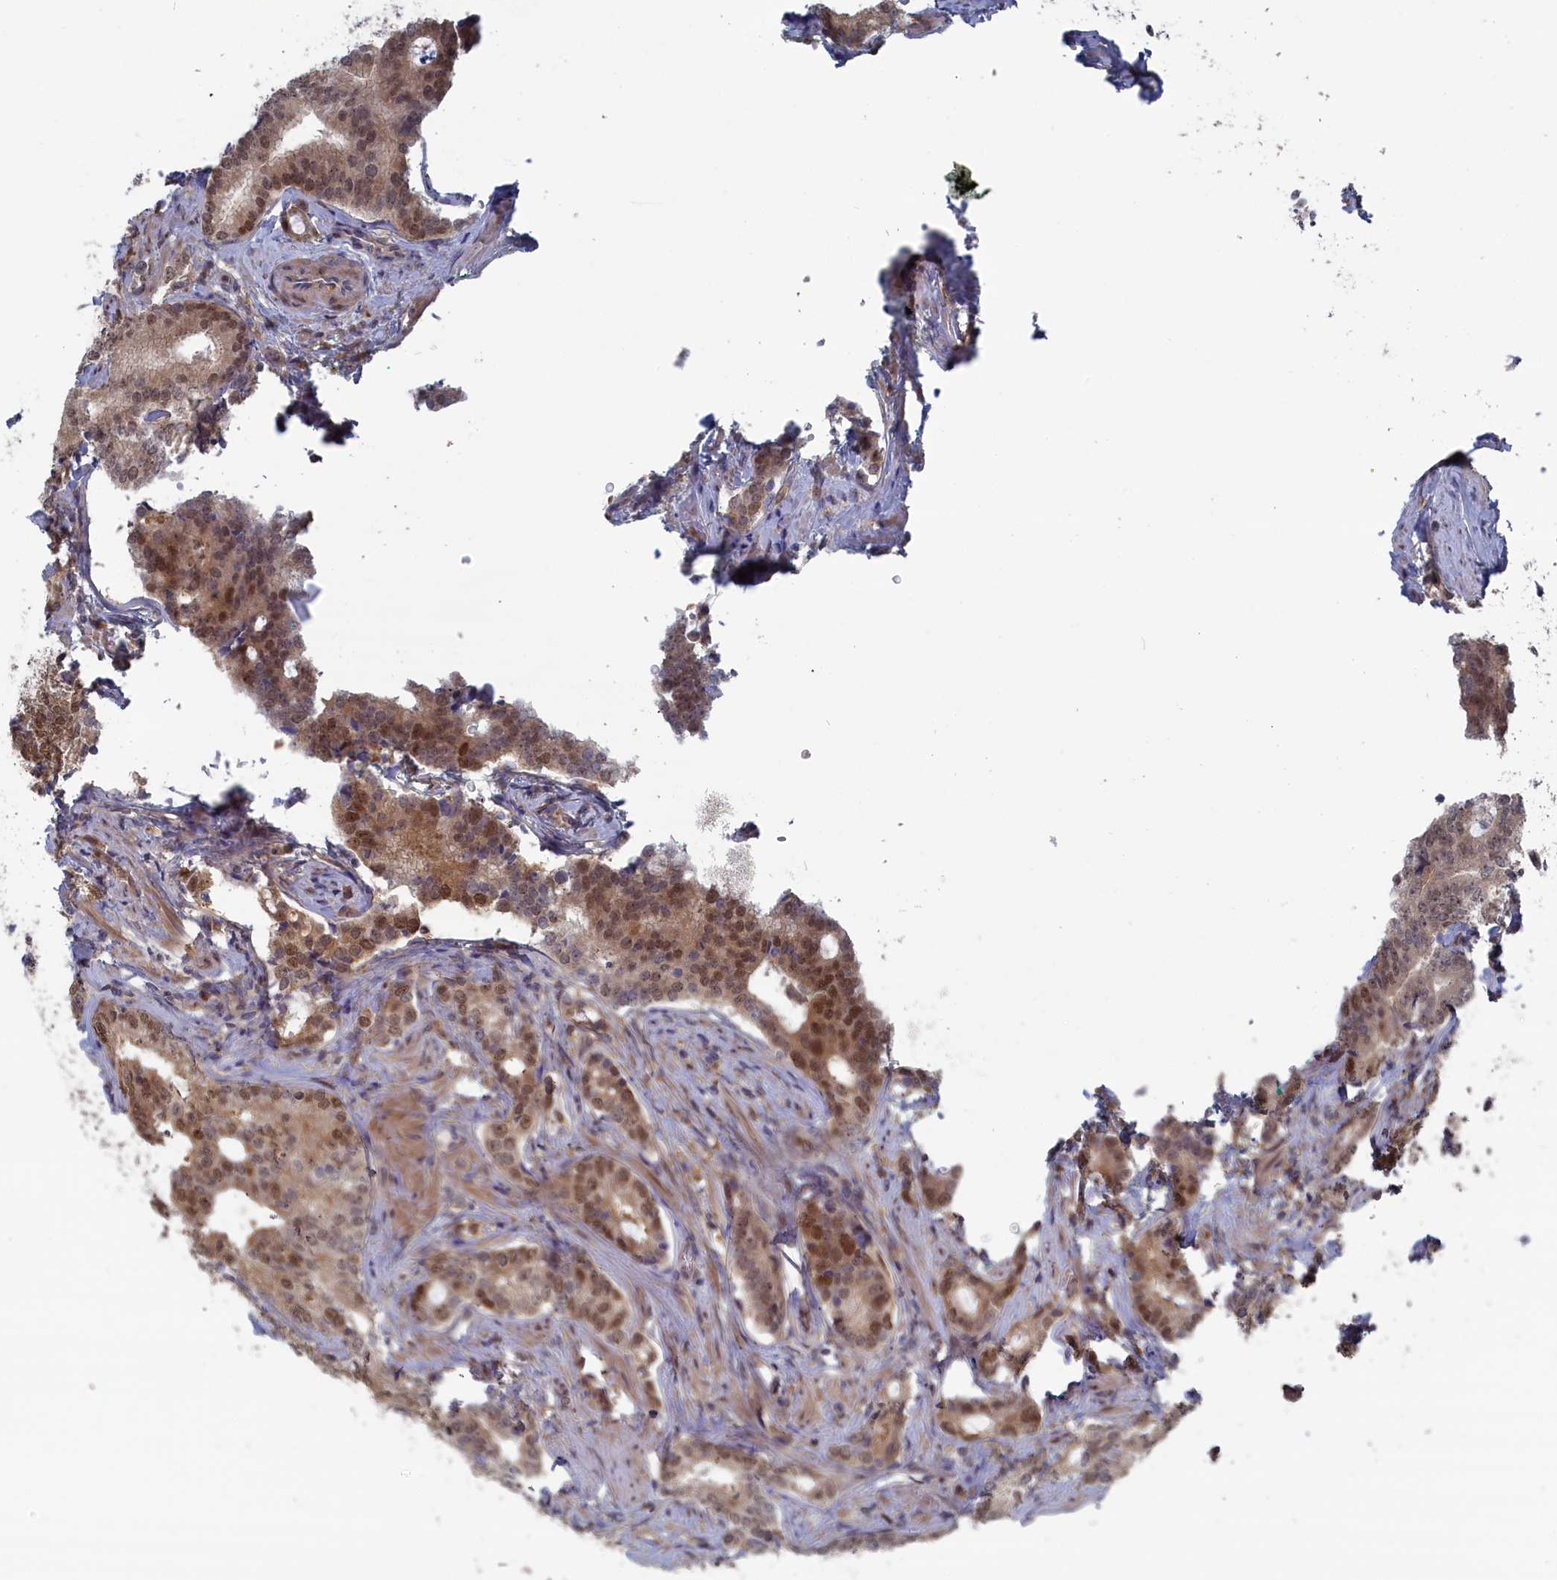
{"staining": {"intensity": "moderate", "quantity": ">75%", "location": "cytoplasmic/membranous,nuclear"}, "tissue": "prostate cancer", "cell_type": "Tumor cells", "image_type": "cancer", "snomed": [{"axis": "morphology", "description": "Adenocarcinoma, High grade"}, {"axis": "topography", "description": "Prostate"}], "caption": "Immunohistochemistry of human prostate cancer reveals medium levels of moderate cytoplasmic/membranous and nuclear expression in approximately >75% of tumor cells.", "gene": "IRGQ", "patient": {"sex": "male", "age": 63}}